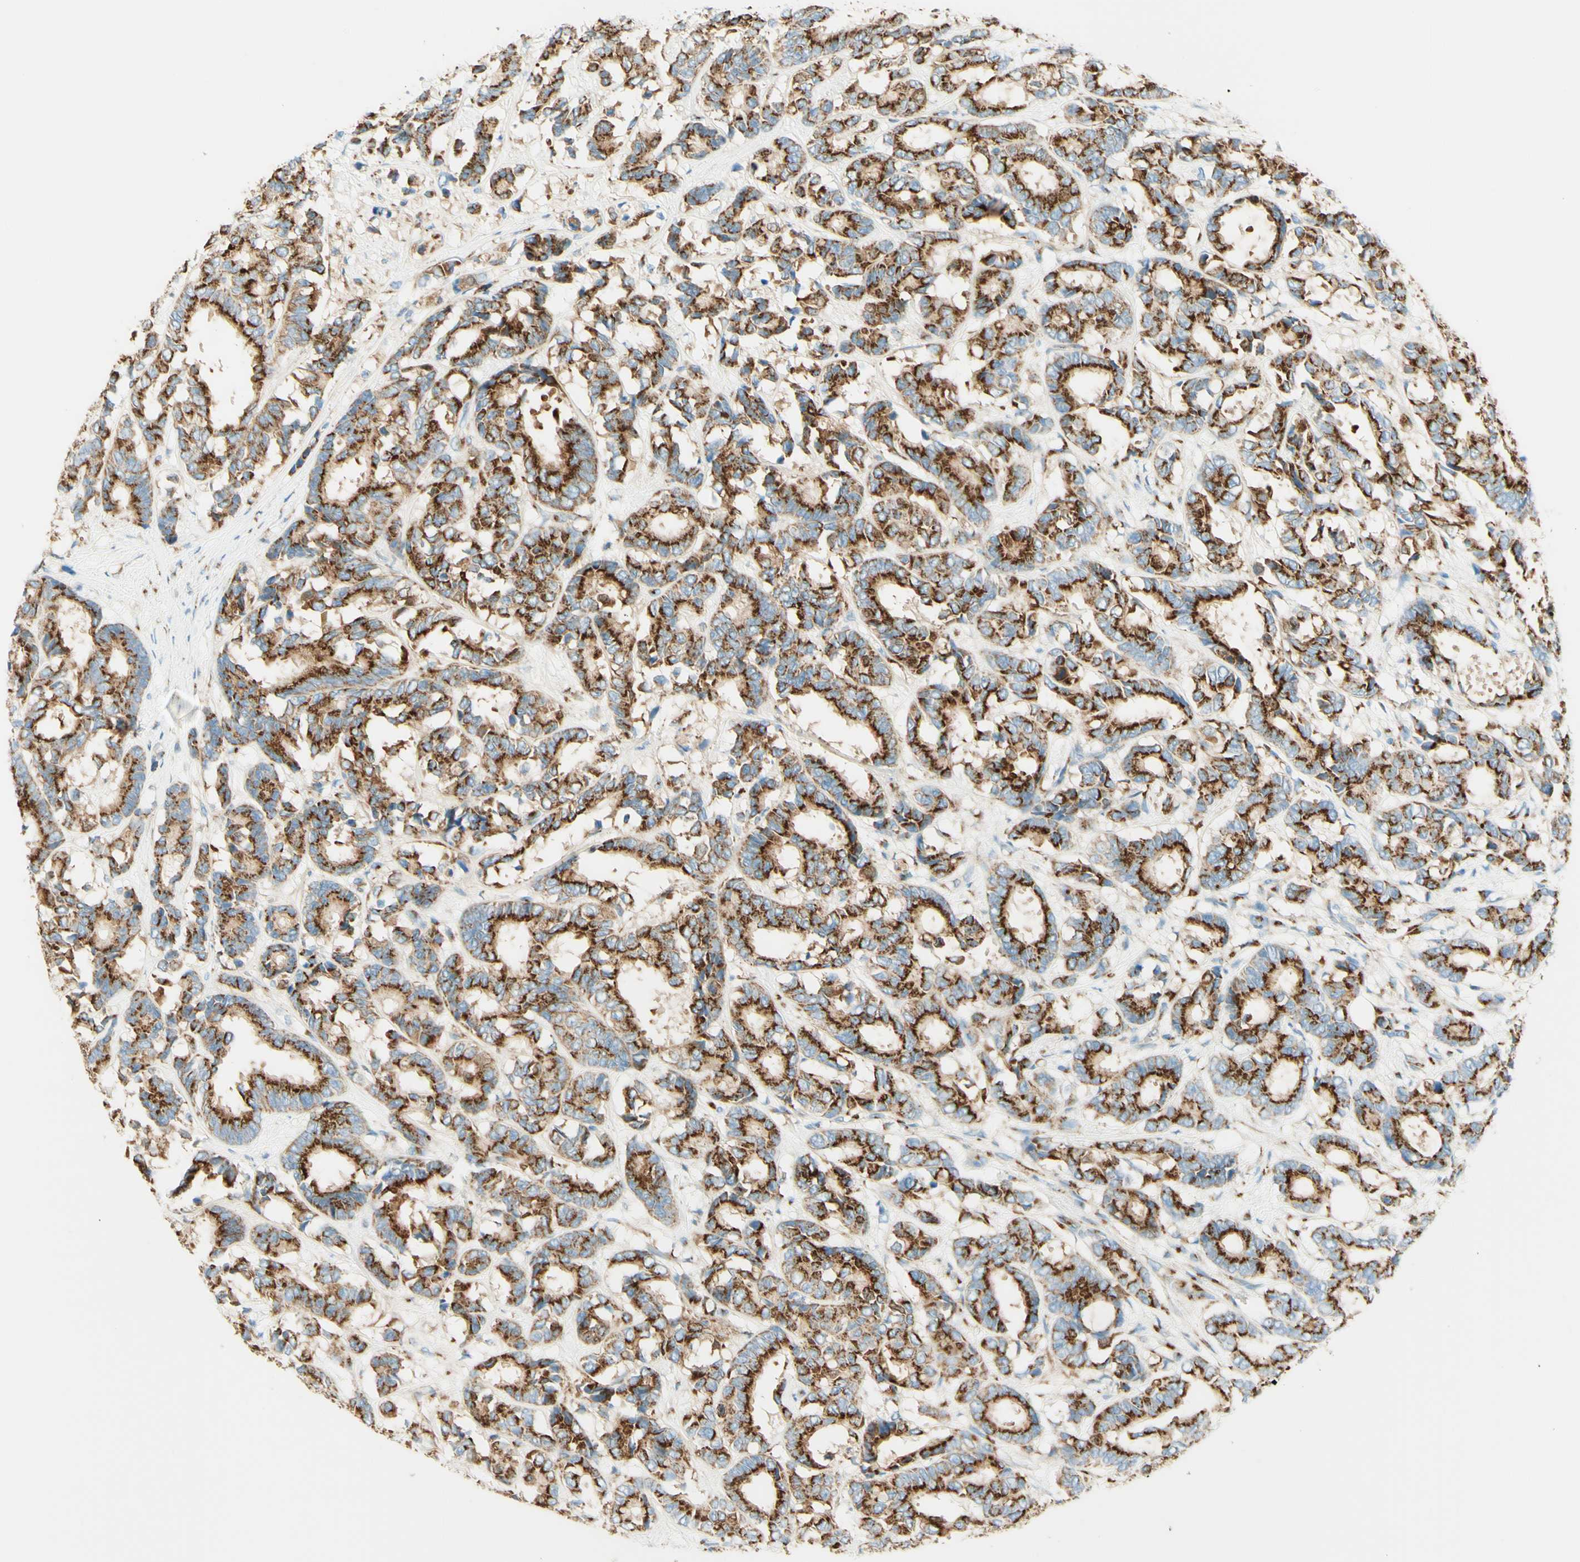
{"staining": {"intensity": "strong", "quantity": ">75%", "location": "cytoplasmic/membranous"}, "tissue": "breast cancer", "cell_type": "Tumor cells", "image_type": "cancer", "snomed": [{"axis": "morphology", "description": "Duct carcinoma"}, {"axis": "topography", "description": "Breast"}], "caption": "Human breast cancer (intraductal carcinoma) stained with a protein marker shows strong staining in tumor cells.", "gene": "GOLGB1", "patient": {"sex": "female", "age": 87}}